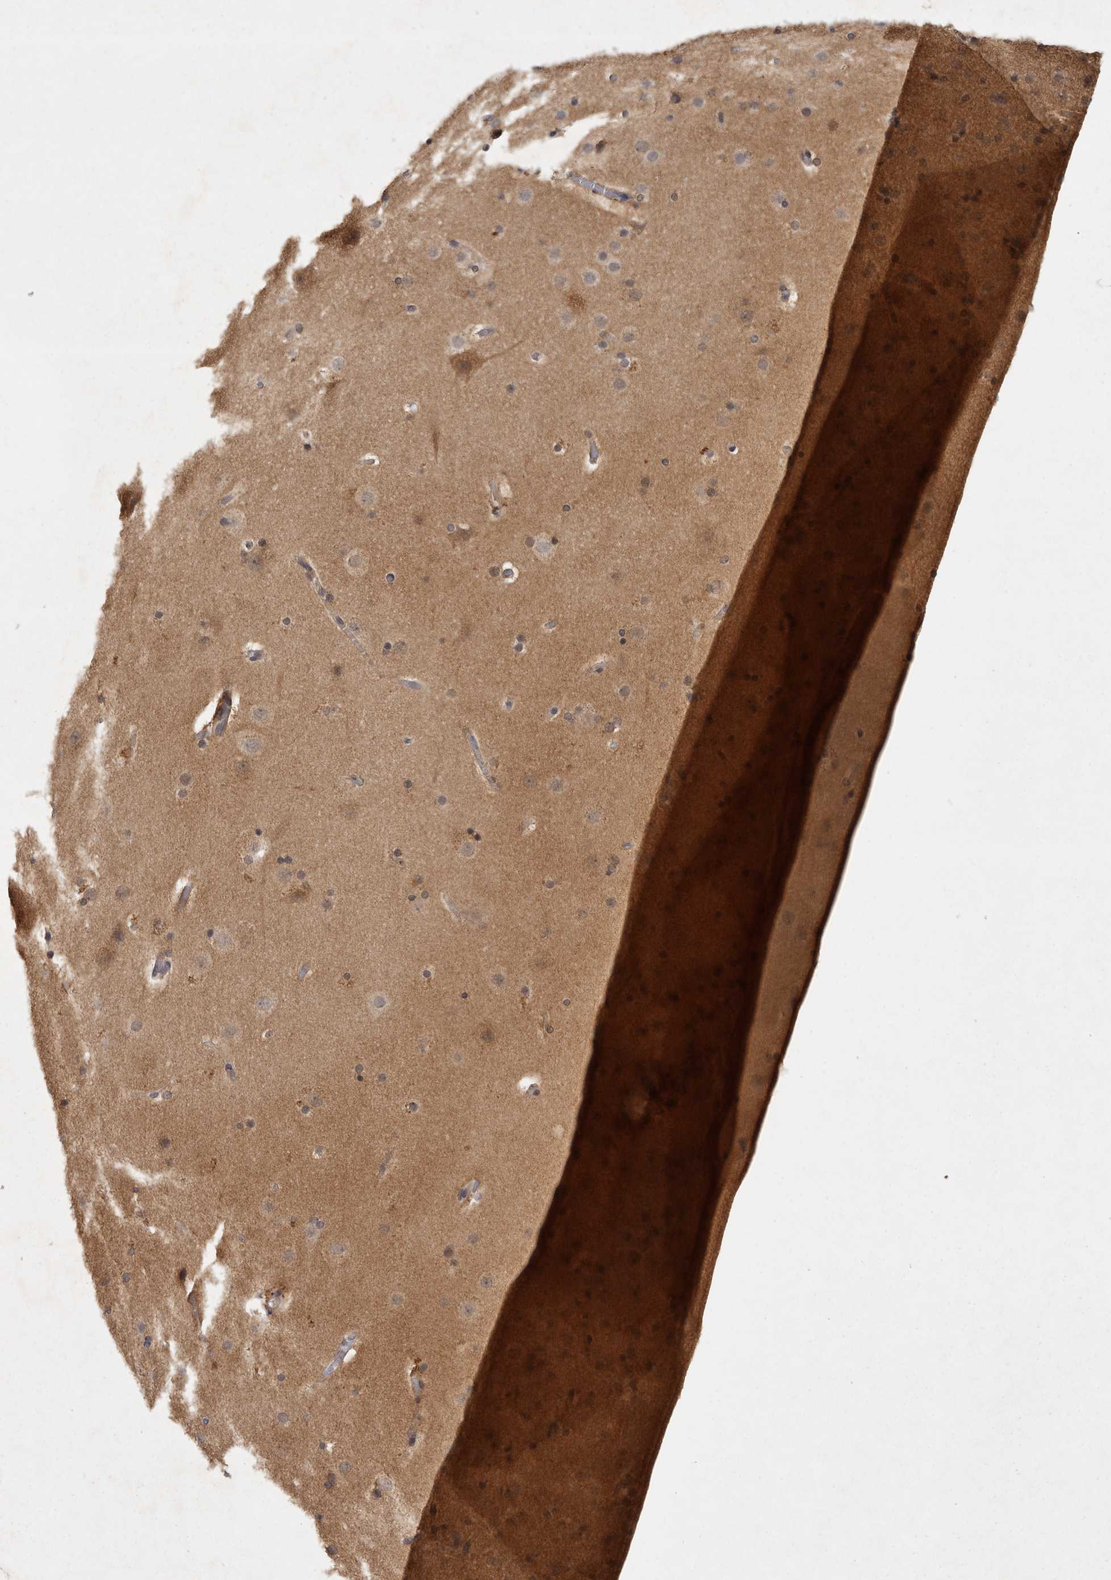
{"staining": {"intensity": "negative", "quantity": "none", "location": "none"}, "tissue": "cerebral cortex", "cell_type": "Endothelial cells", "image_type": "normal", "snomed": [{"axis": "morphology", "description": "Normal tissue, NOS"}, {"axis": "topography", "description": "Cerebral cortex"}], "caption": "This histopathology image is of unremarkable cerebral cortex stained with IHC to label a protein in brown with the nuclei are counter-stained blue. There is no positivity in endothelial cells.", "gene": "ACAT2", "patient": {"sex": "male", "age": 57}}